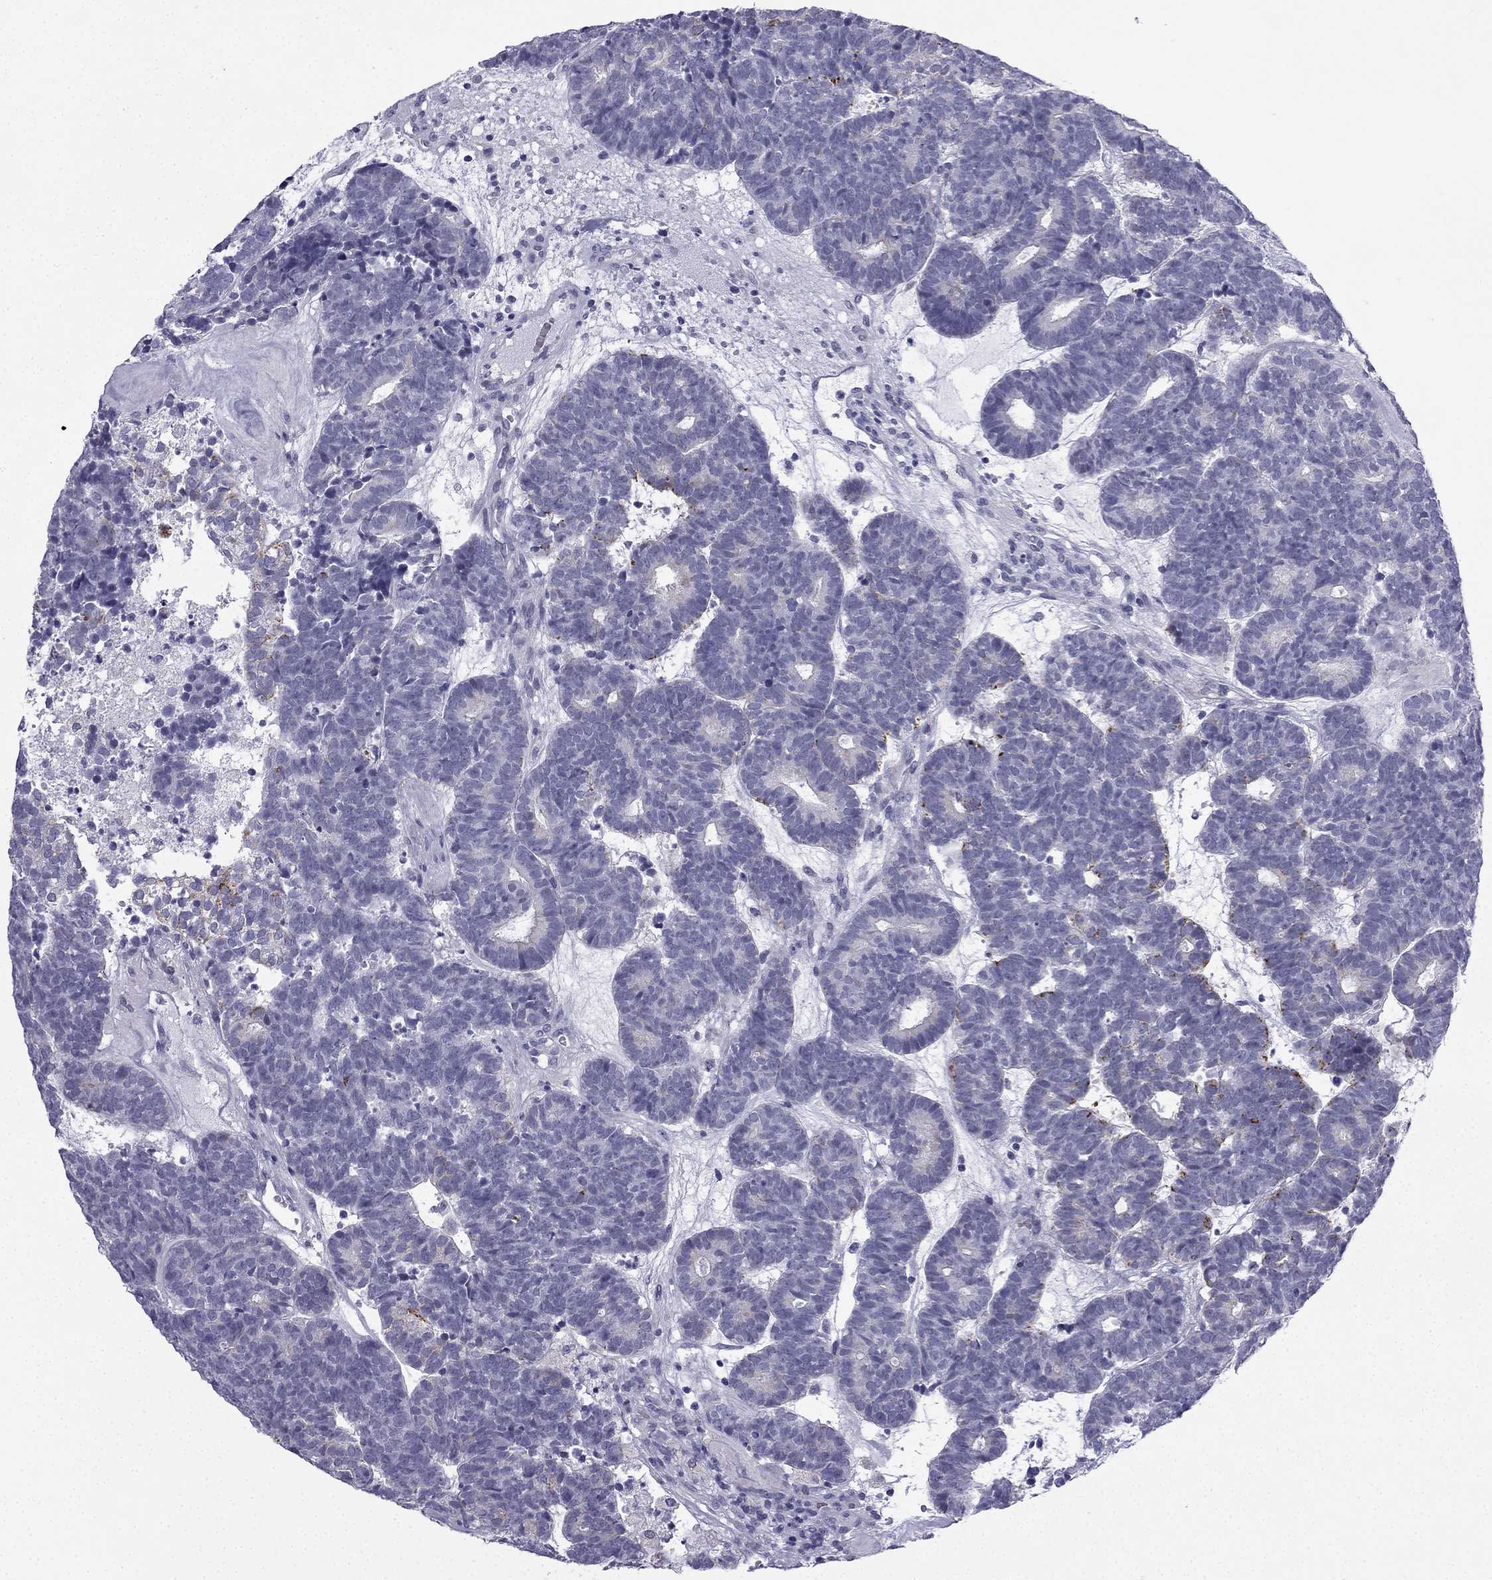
{"staining": {"intensity": "negative", "quantity": "none", "location": "none"}, "tissue": "head and neck cancer", "cell_type": "Tumor cells", "image_type": "cancer", "snomed": [{"axis": "morphology", "description": "Adenocarcinoma, NOS"}, {"axis": "topography", "description": "Head-Neck"}], "caption": "DAB immunohistochemical staining of human head and neck adenocarcinoma demonstrates no significant positivity in tumor cells.", "gene": "CFAP53", "patient": {"sex": "female", "age": 81}}